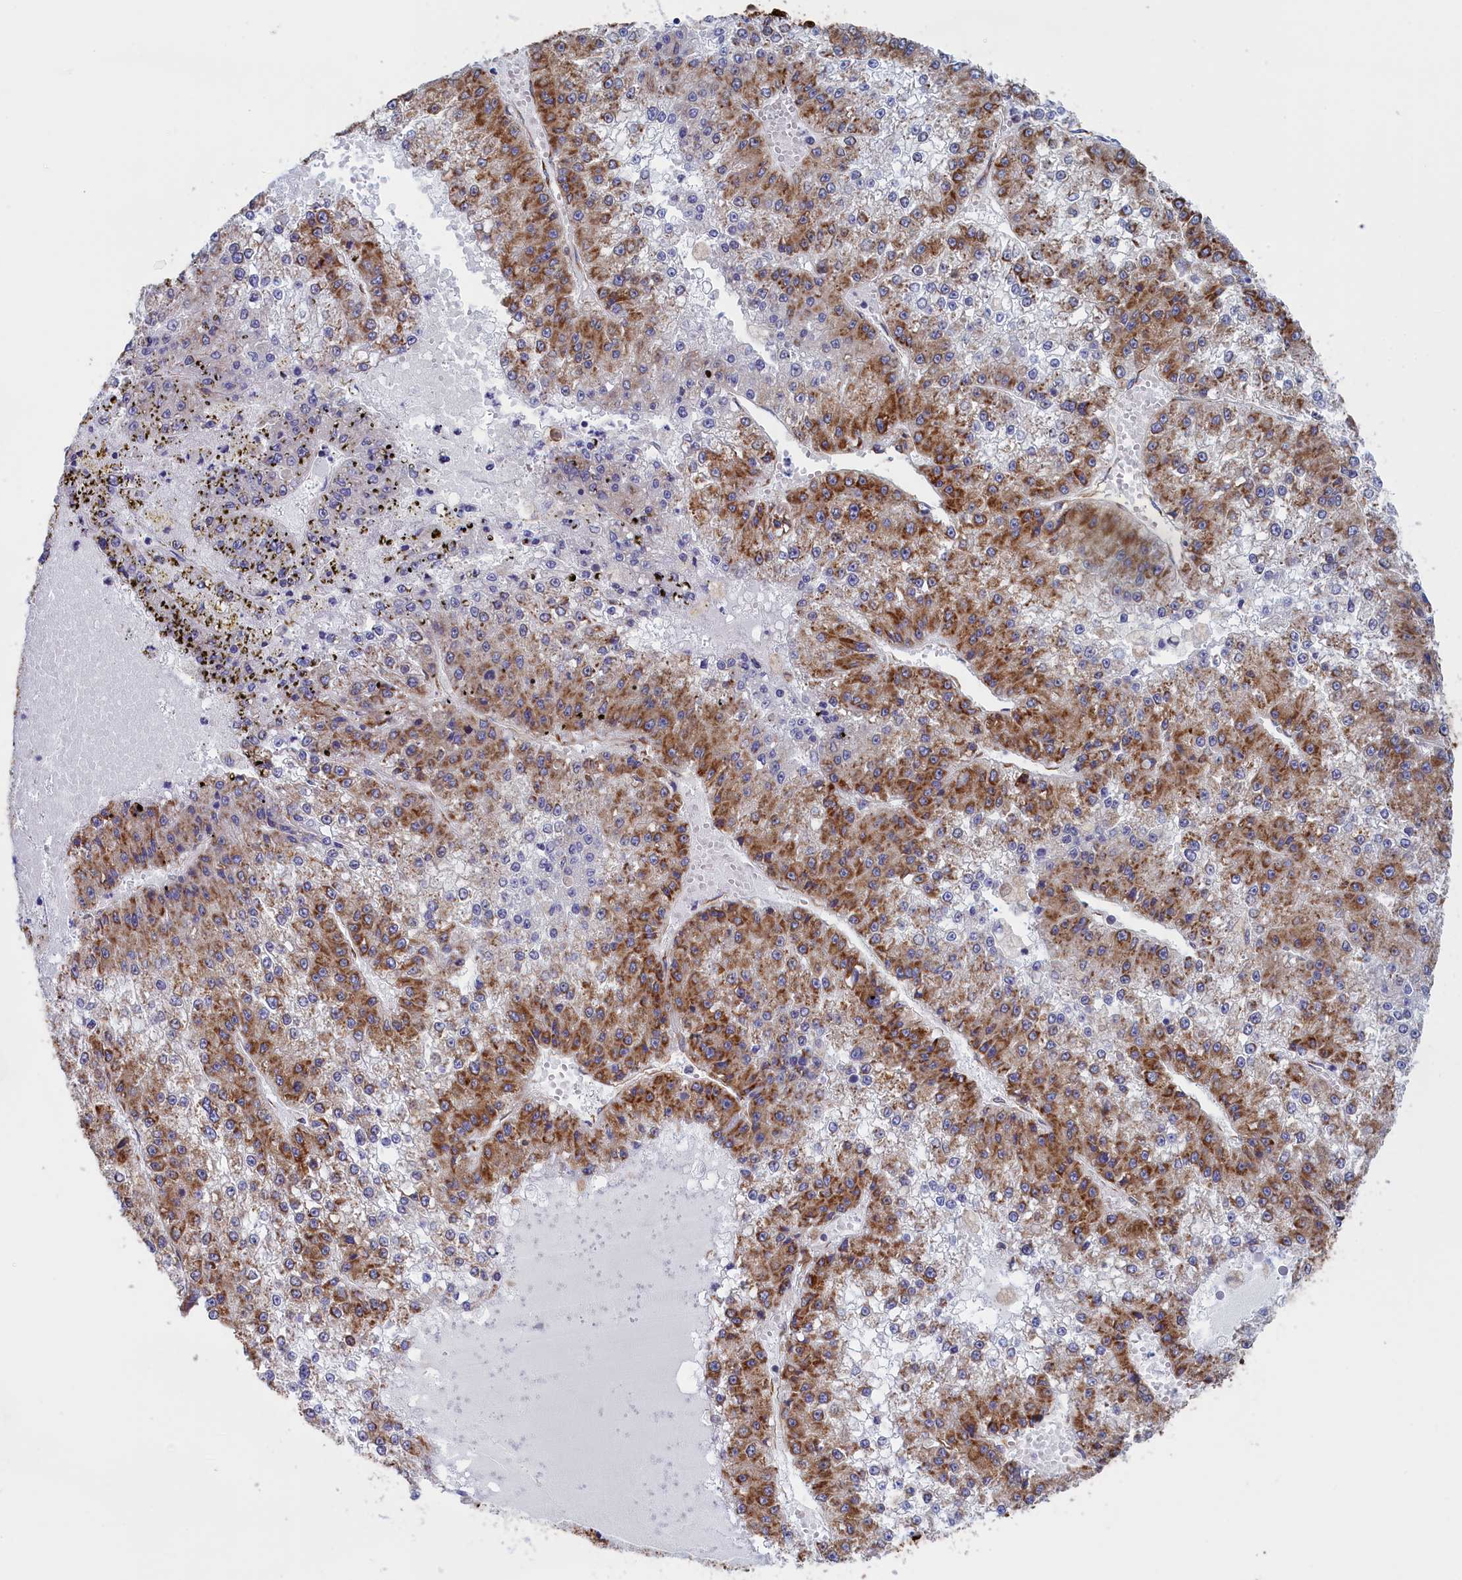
{"staining": {"intensity": "moderate", "quantity": "25%-75%", "location": "cytoplasmic/membranous"}, "tissue": "liver cancer", "cell_type": "Tumor cells", "image_type": "cancer", "snomed": [{"axis": "morphology", "description": "Carcinoma, Hepatocellular, NOS"}, {"axis": "topography", "description": "Liver"}], "caption": "A medium amount of moderate cytoplasmic/membranous expression is identified in about 25%-75% of tumor cells in liver cancer (hepatocellular carcinoma) tissue. (Brightfield microscopy of DAB IHC at high magnification).", "gene": "CCDC68", "patient": {"sex": "female", "age": 73}}